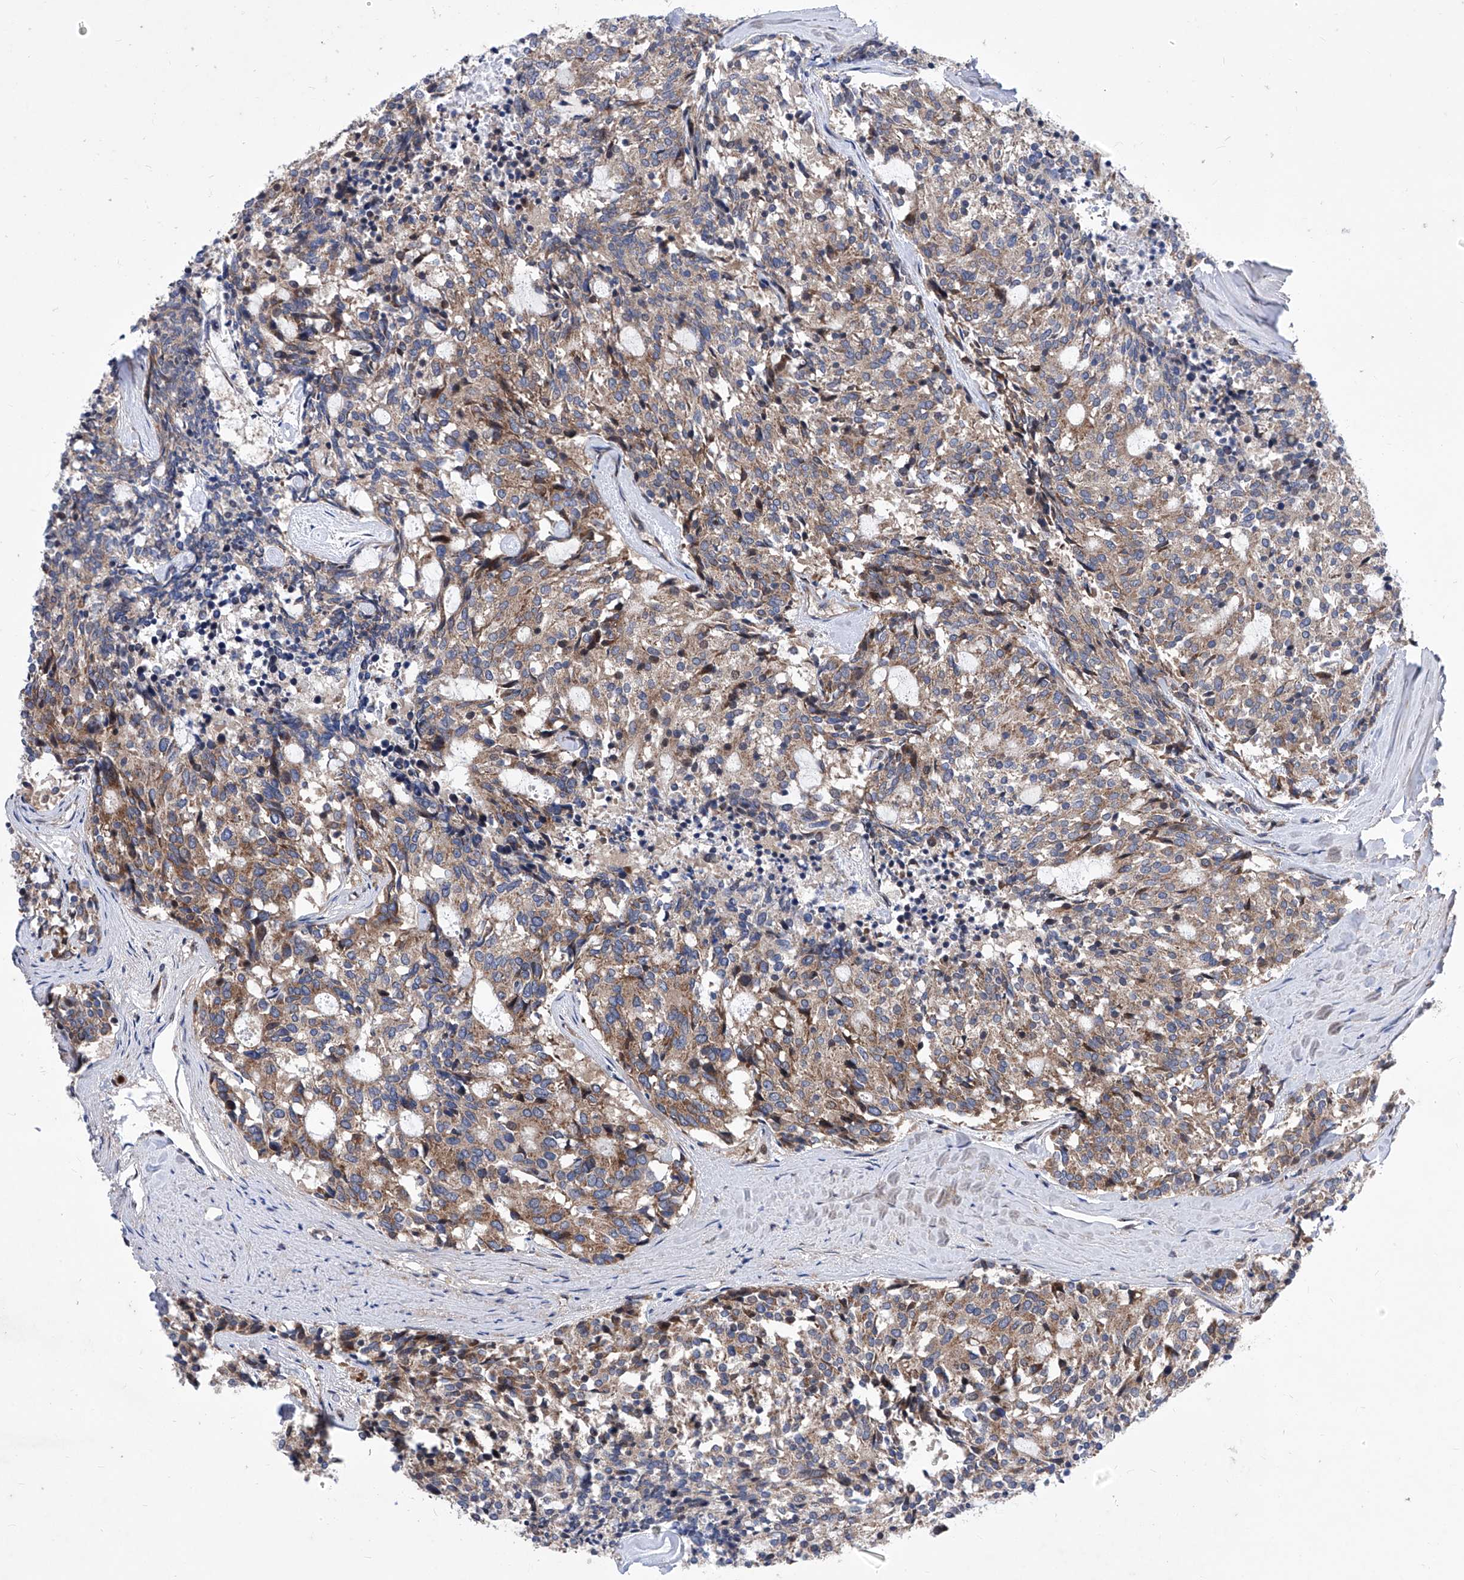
{"staining": {"intensity": "moderate", "quantity": ">75%", "location": "cytoplasmic/membranous"}, "tissue": "carcinoid", "cell_type": "Tumor cells", "image_type": "cancer", "snomed": [{"axis": "morphology", "description": "Carcinoid, malignant, NOS"}, {"axis": "topography", "description": "Pancreas"}], "caption": "Brown immunohistochemical staining in carcinoid displays moderate cytoplasmic/membranous staining in approximately >75% of tumor cells.", "gene": "KTI12", "patient": {"sex": "female", "age": 54}}